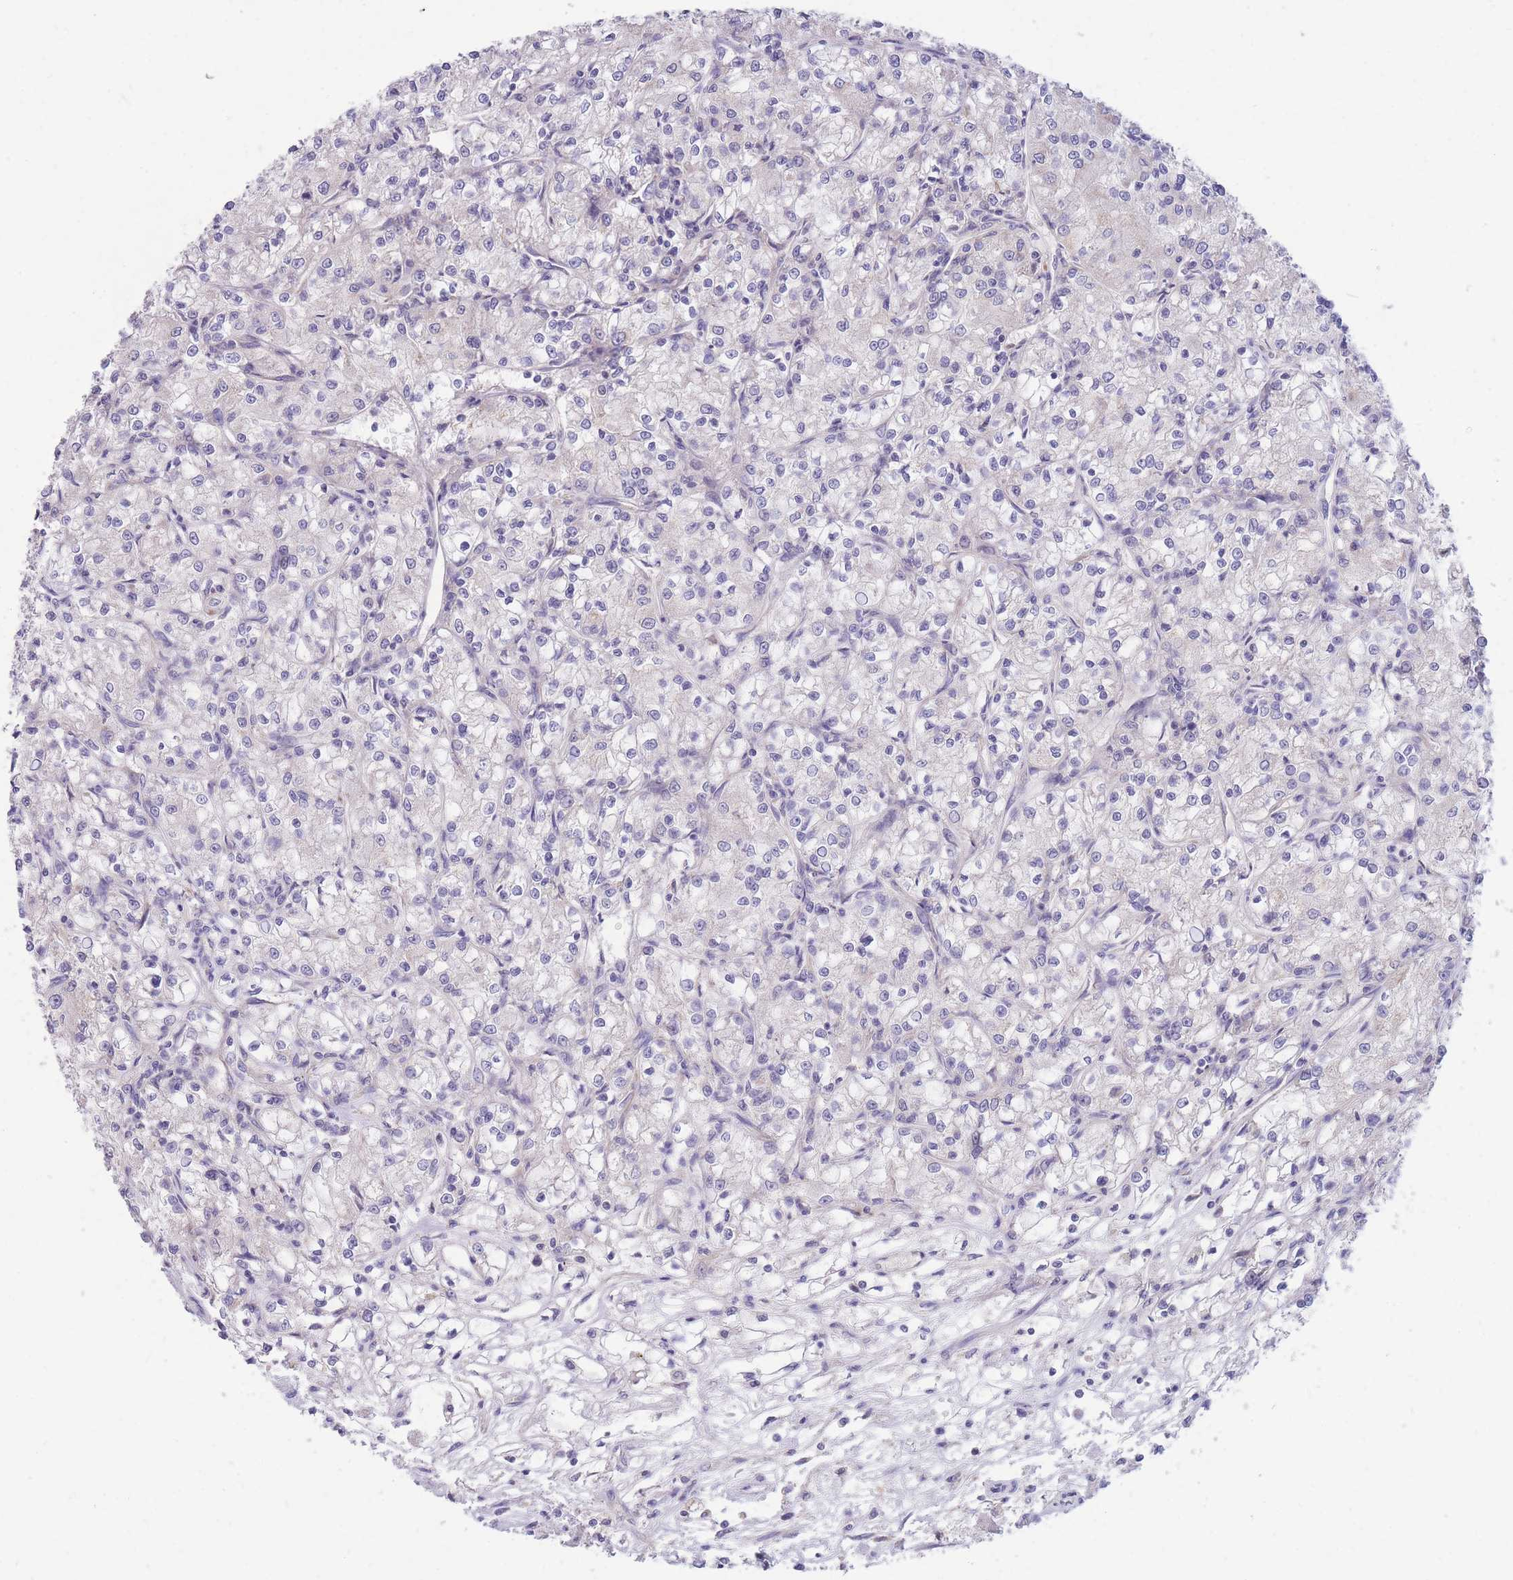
{"staining": {"intensity": "negative", "quantity": "none", "location": "none"}, "tissue": "renal cancer", "cell_type": "Tumor cells", "image_type": "cancer", "snomed": [{"axis": "morphology", "description": "Adenocarcinoma, NOS"}, {"axis": "topography", "description": "Kidney"}], "caption": "Tumor cells are negative for protein expression in human renal cancer (adenocarcinoma).", "gene": "MRPS9", "patient": {"sex": "female", "age": 59}}